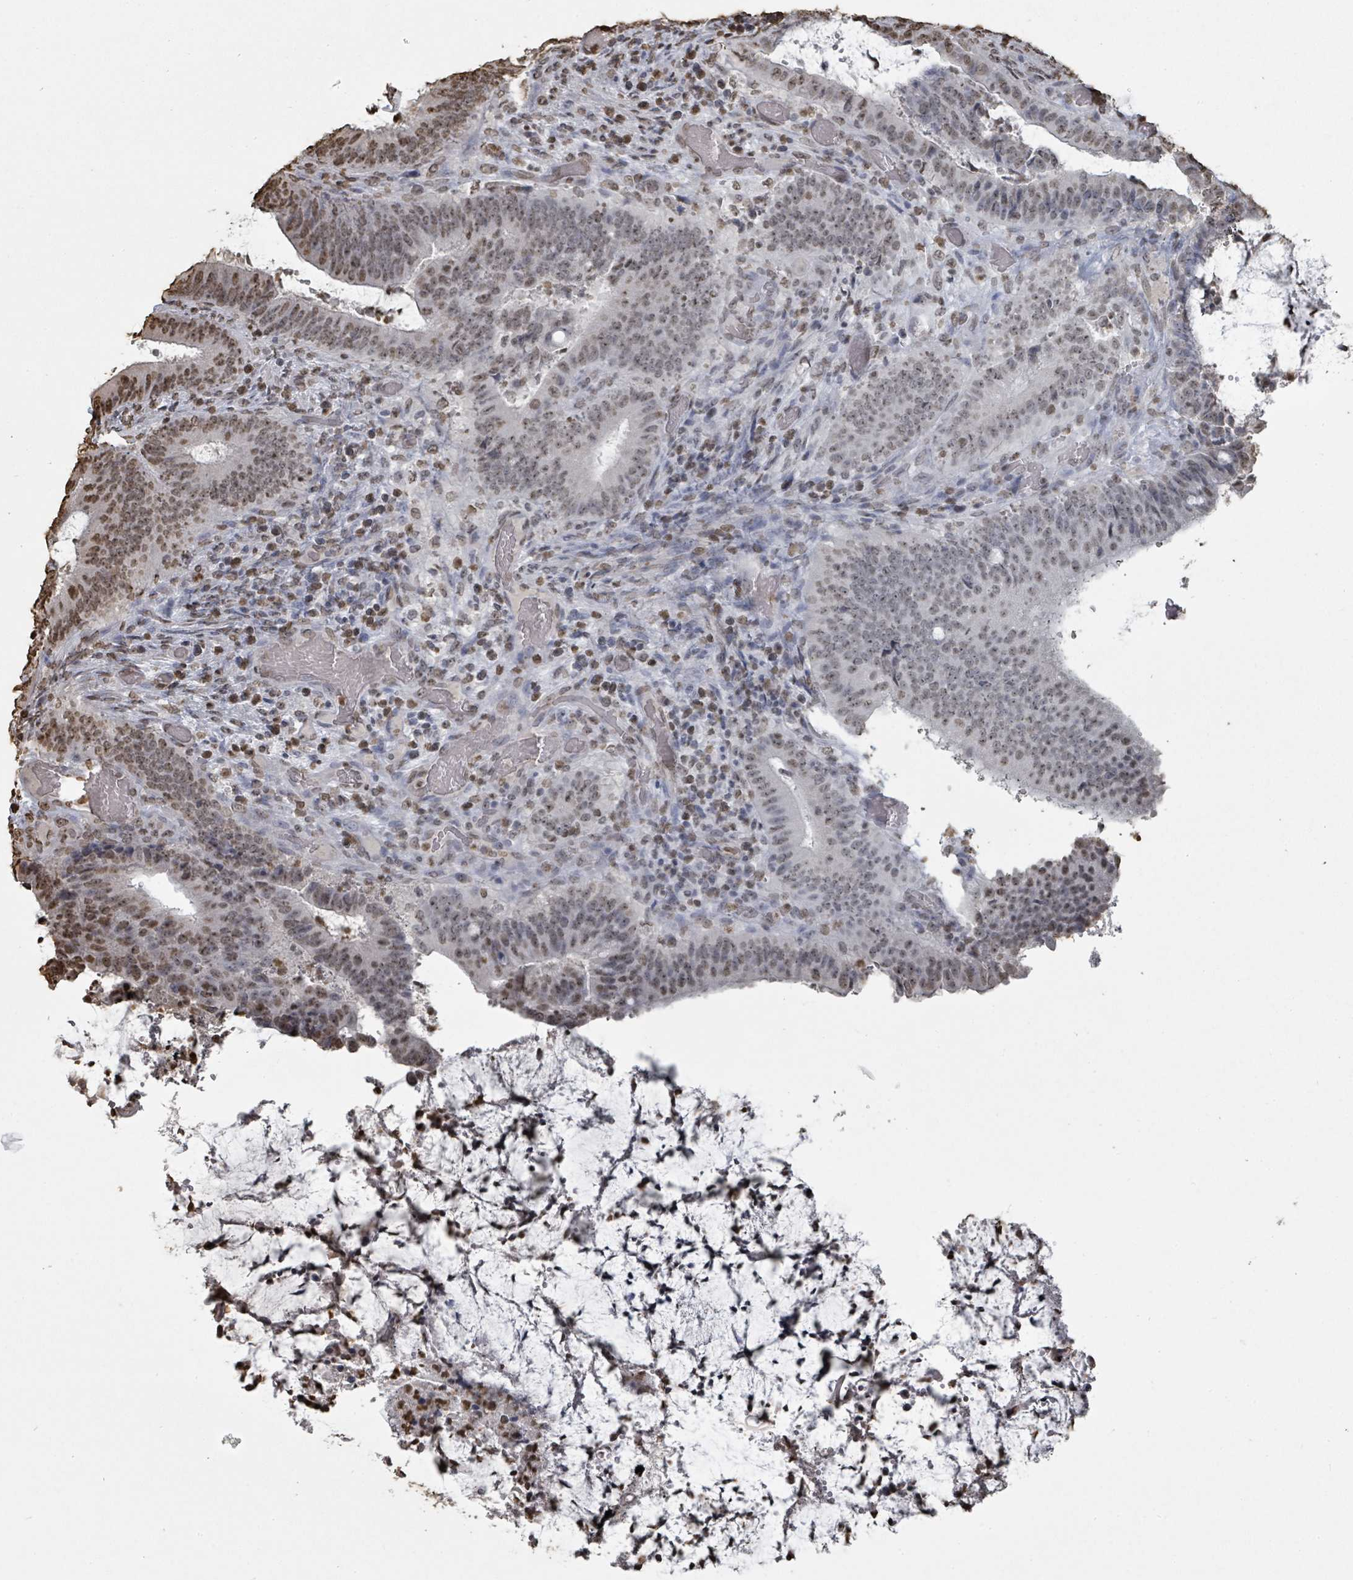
{"staining": {"intensity": "moderate", "quantity": "<25%", "location": "nuclear"}, "tissue": "colorectal cancer", "cell_type": "Tumor cells", "image_type": "cancer", "snomed": [{"axis": "morphology", "description": "Adenocarcinoma, NOS"}, {"axis": "topography", "description": "Colon"}], "caption": "An immunohistochemistry (IHC) histopathology image of neoplastic tissue is shown. Protein staining in brown highlights moderate nuclear positivity in colorectal adenocarcinoma within tumor cells.", "gene": "MRPS12", "patient": {"sex": "female", "age": 43}}